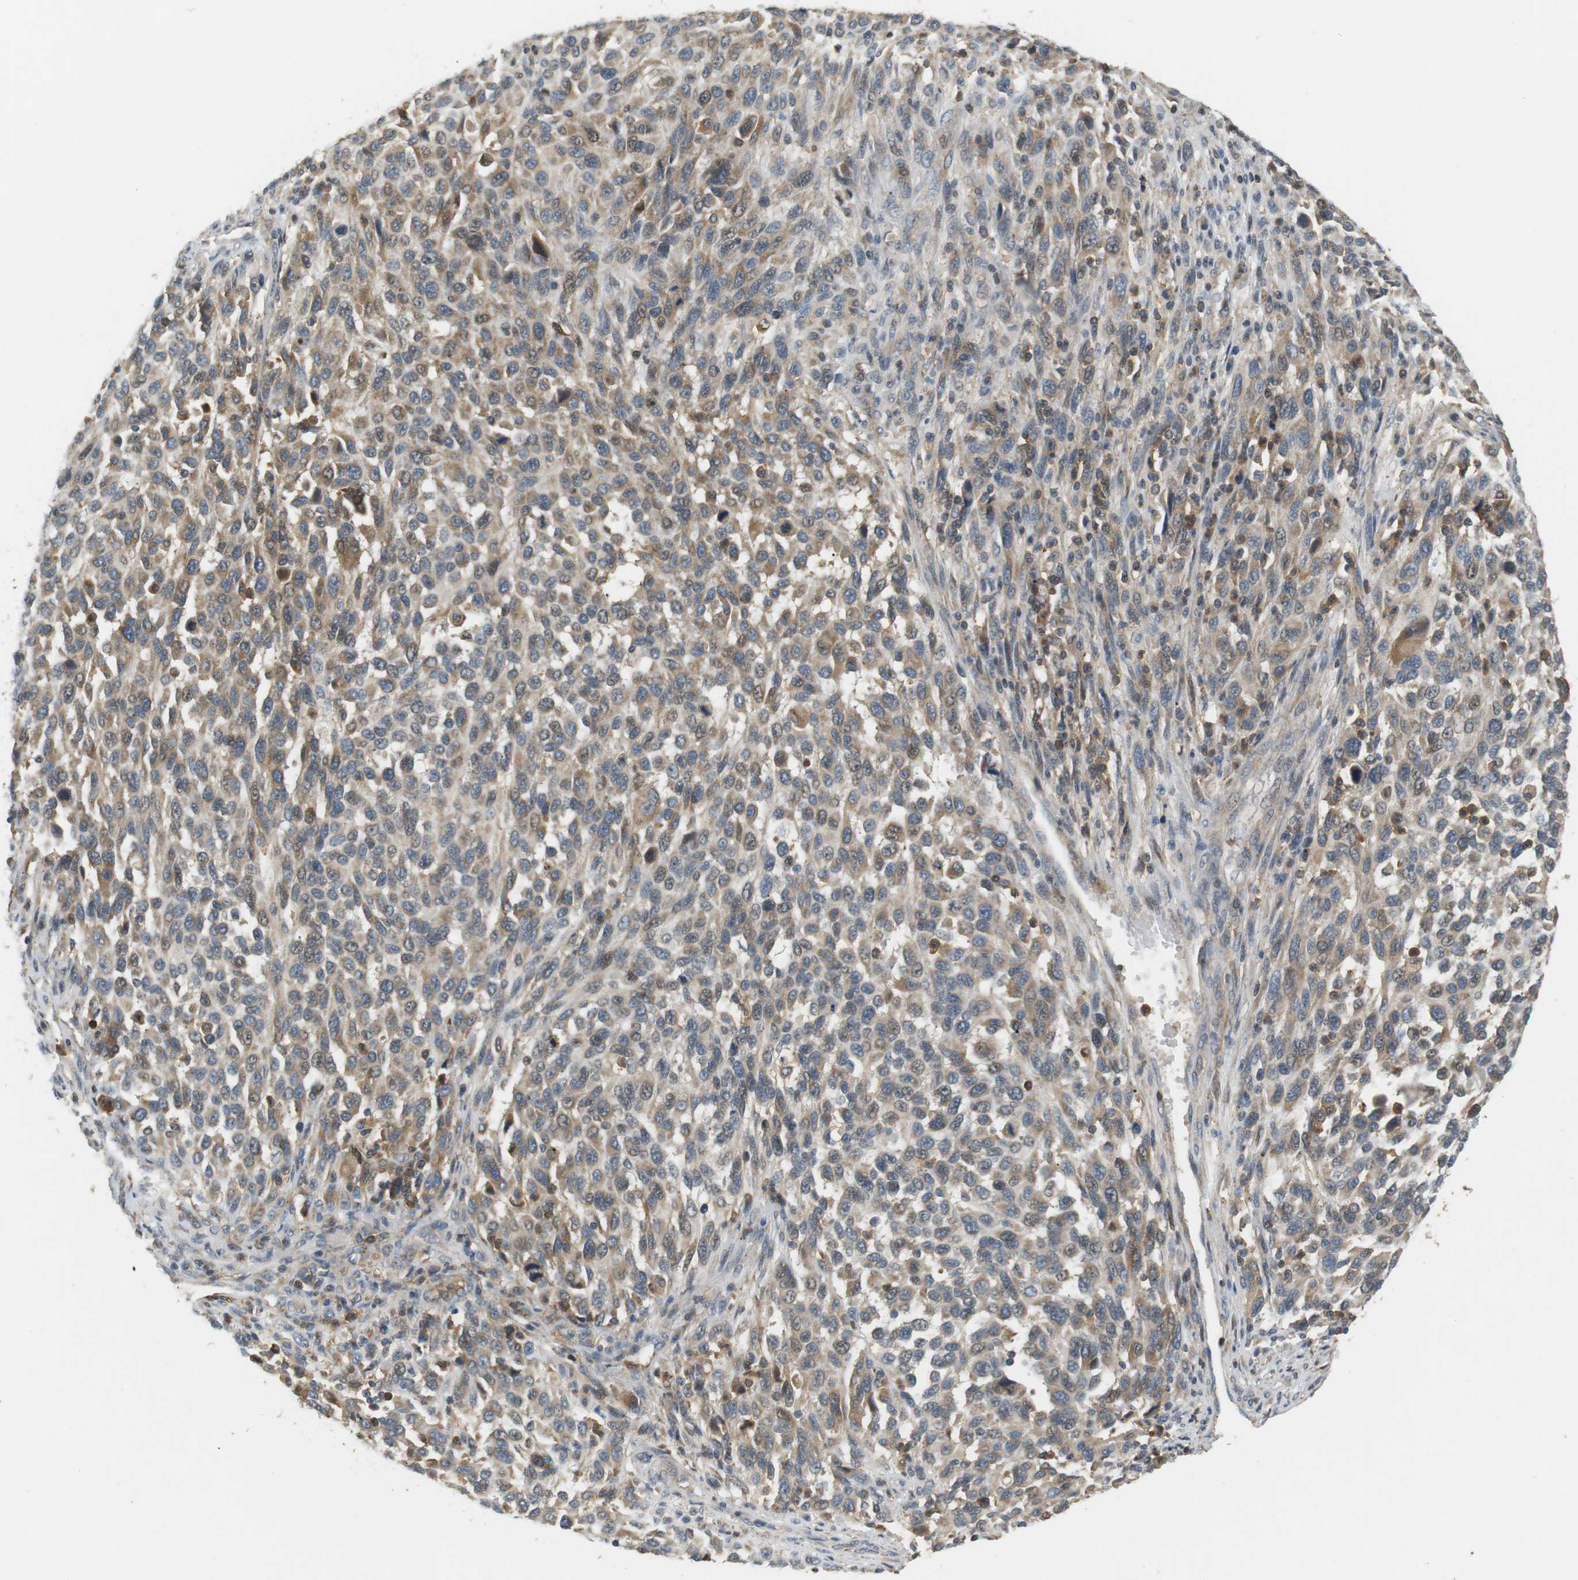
{"staining": {"intensity": "moderate", "quantity": ">75%", "location": "cytoplasmic/membranous"}, "tissue": "melanoma", "cell_type": "Tumor cells", "image_type": "cancer", "snomed": [{"axis": "morphology", "description": "Malignant melanoma, Metastatic site"}, {"axis": "topography", "description": "Lymph node"}], "caption": "A brown stain highlights moderate cytoplasmic/membranous positivity of a protein in malignant melanoma (metastatic site) tumor cells. The staining was performed using DAB to visualize the protein expression in brown, while the nuclei were stained in blue with hematoxylin (Magnification: 20x).", "gene": "P2RY1", "patient": {"sex": "male", "age": 61}}